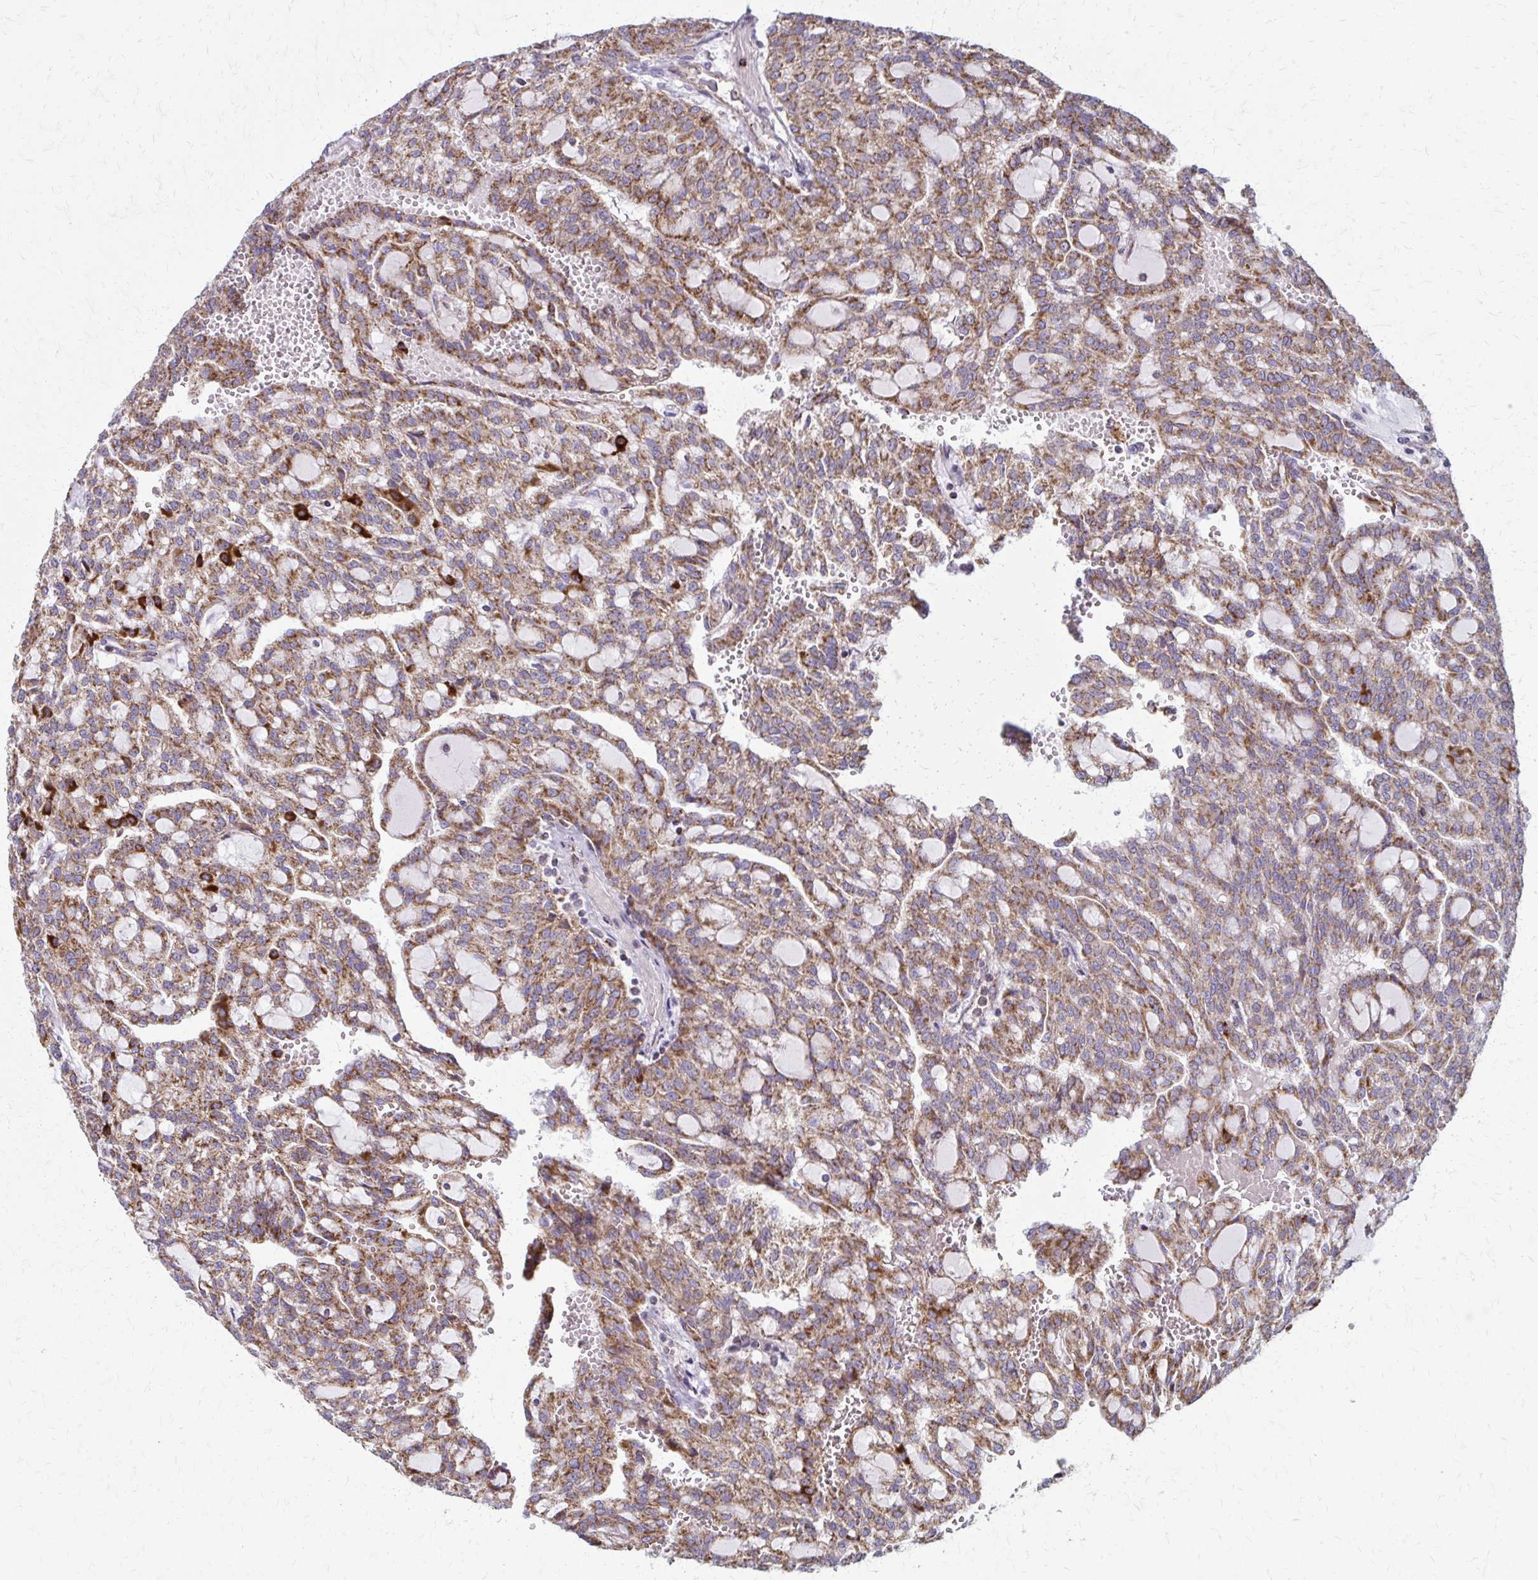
{"staining": {"intensity": "moderate", "quantity": ">75%", "location": "cytoplasmic/membranous"}, "tissue": "renal cancer", "cell_type": "Tumor cells", "image_type": "cancer", "snomed": [{"axis": "morphology", "description": "Adenocarcinoma, NOS"}, {"axis": "topography", "description": "Kidney"}], "caption": "Human renal cancer (adenocarcinoma) stained with a protein marker exhibits moderate staining in tumor cells.", "gene": "TVP23A", "patient": {"sex": "male", "age": 63}}